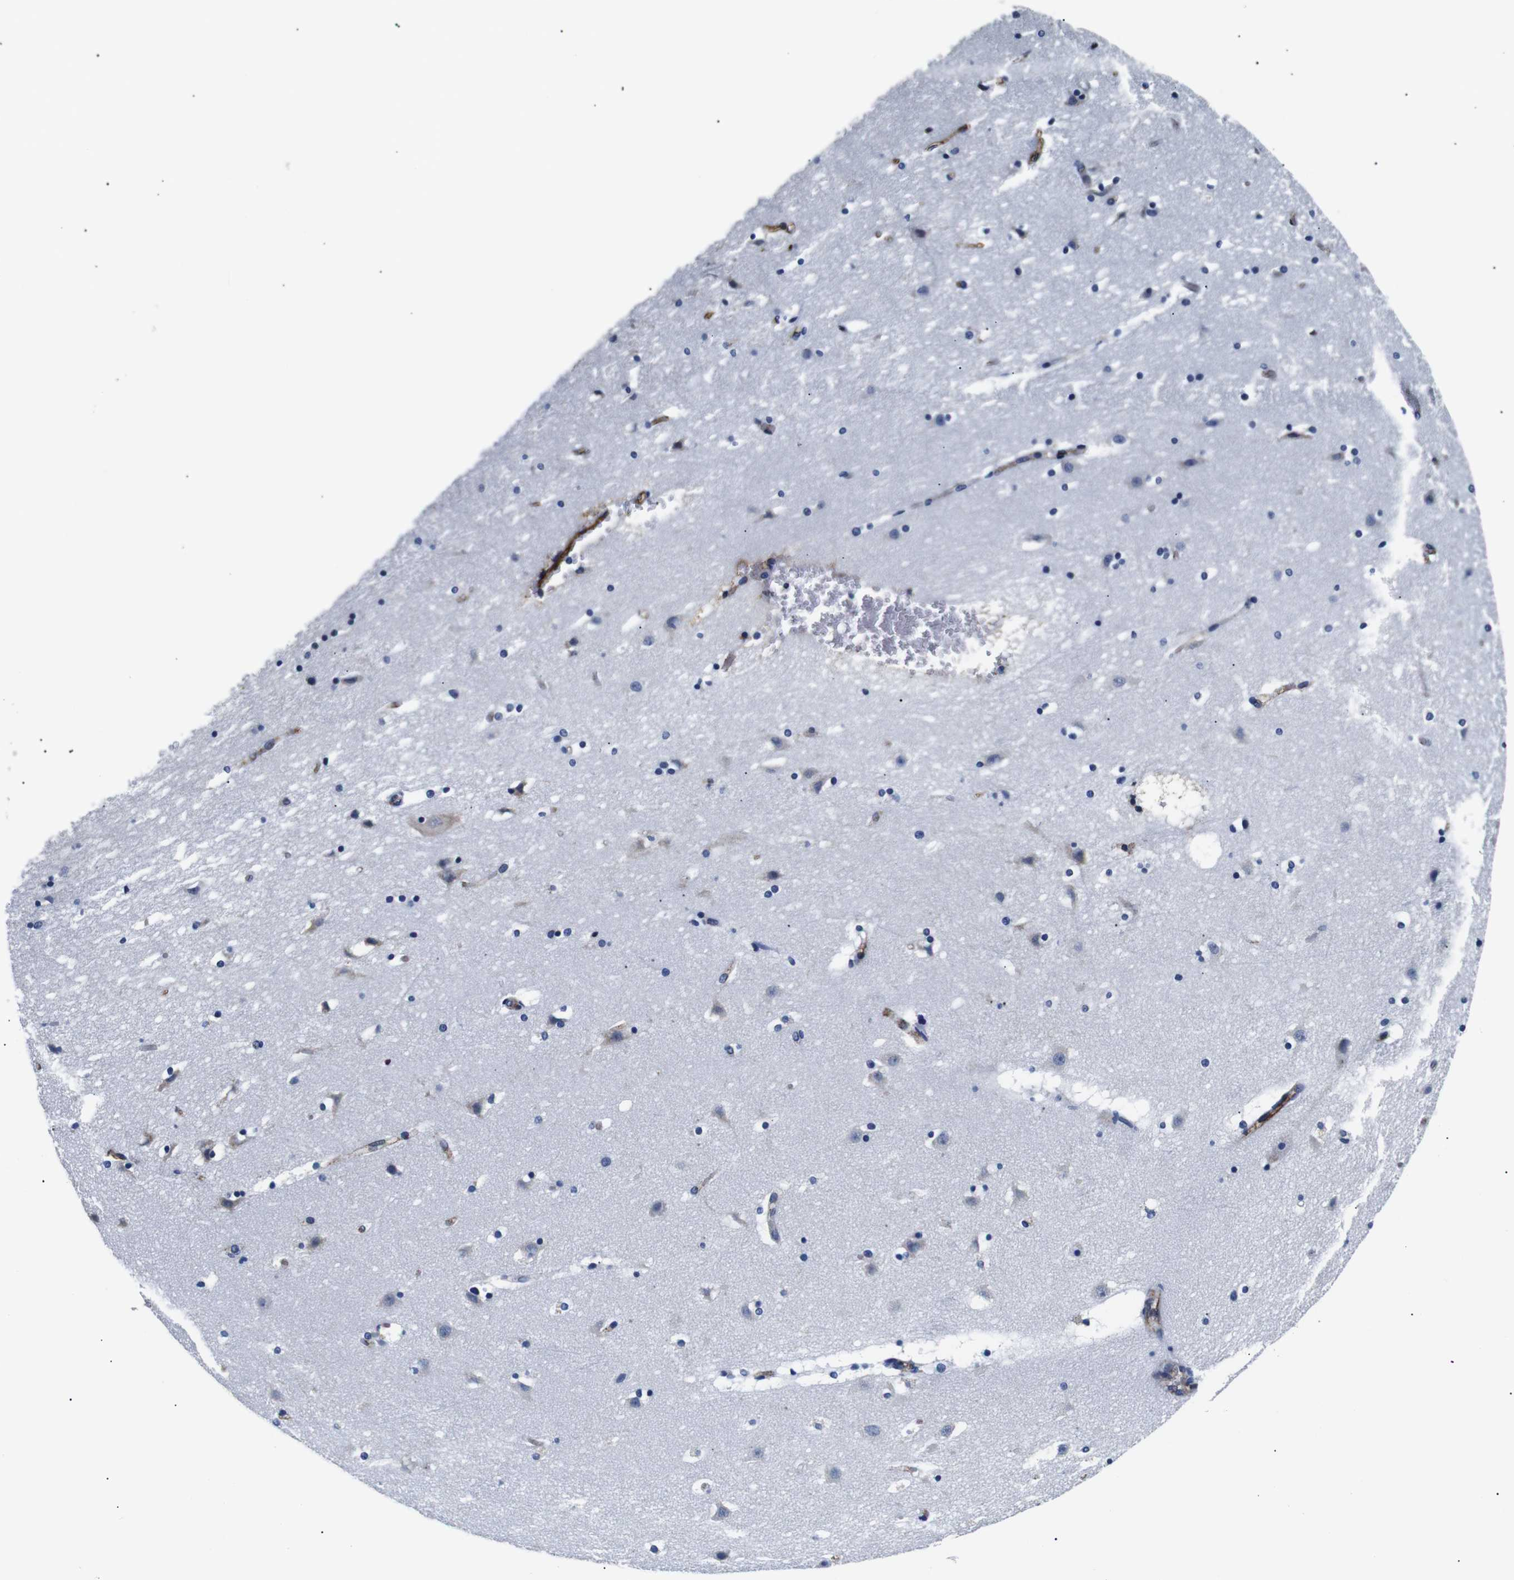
{"staining": {"intensity": "negative", "quantity": "none", "location": "none"}, "tissue": "caudate", "cell_type": "Glial cells", "image_type": "normal", "snomed": [{"axis": "morphology", "description": "Normal tissue, NOS"}, {"axis": "topography", "description": "Lateral ventricle wall"}], "caption": "The histopathology image exhibits no staining of glial cells in unremarkable caudate. (DAB (3,3'-diaminobenzidine) immunohistochemistry visualized using brightfield microscopy, high magnification).", "gene": "MUC4", "patient": {"sex": "male", "age": 45}}